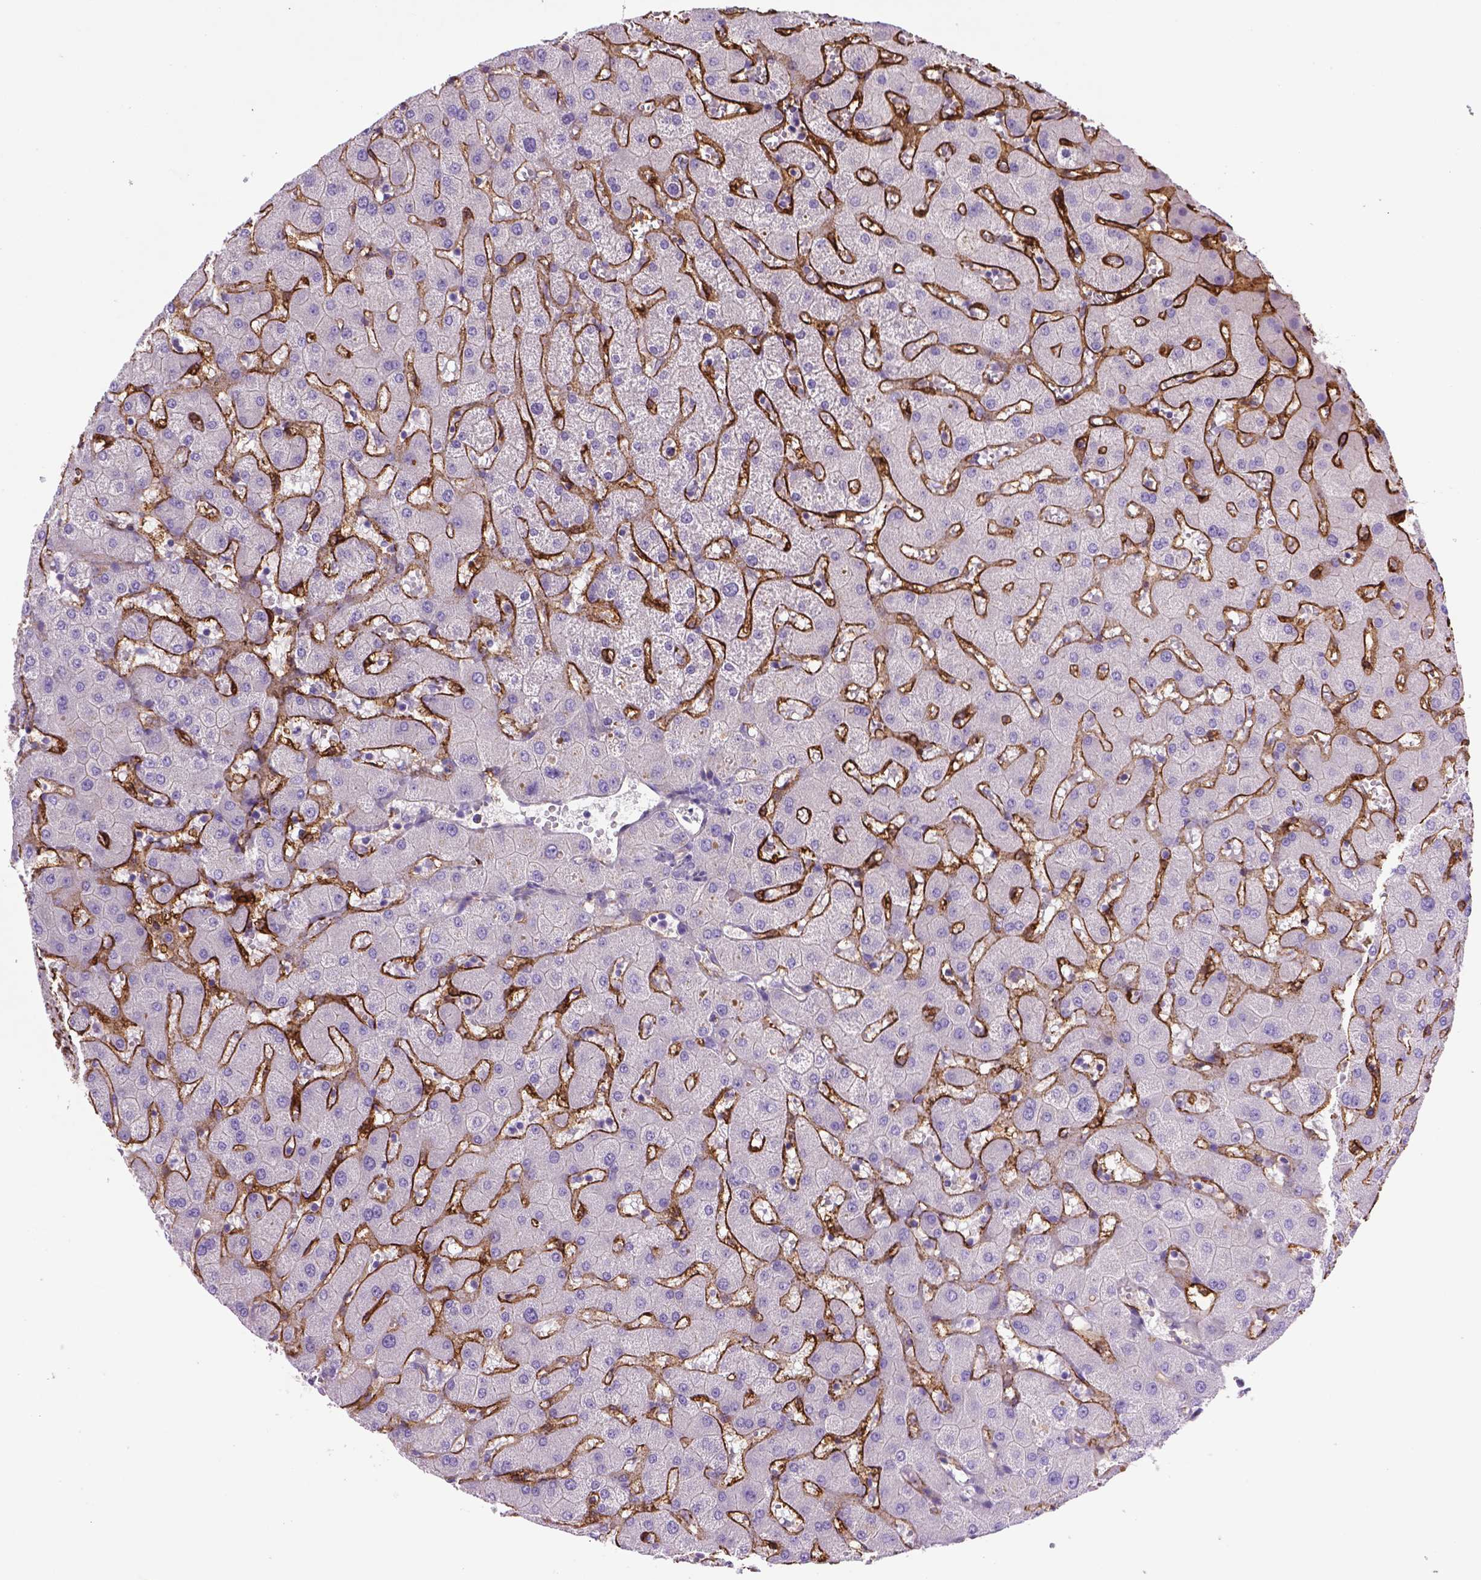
{"staining": {"intensity": "negative", "quantity": "none", "location": "none"}, "tissue": "liver", "cell_type": "Cholangiocytes", "image_type": "normal", "snomed": [{"axis": "morphology", "description": "Normal tissue, NOS"}, {"axis": "topography", "description": "Liver"}], "caption": "A high-resolution photomicrograph shows immunohistochemistry (IHC) staining of benign liver, which reveals no significant positivity in cholangiocytes. (Brightfield microscopy of DAB (3,3'-diaminobenzidine) IHC at high magnification).", "gene": "CCER2", "patient": {"sex": "female", "age": 63}}